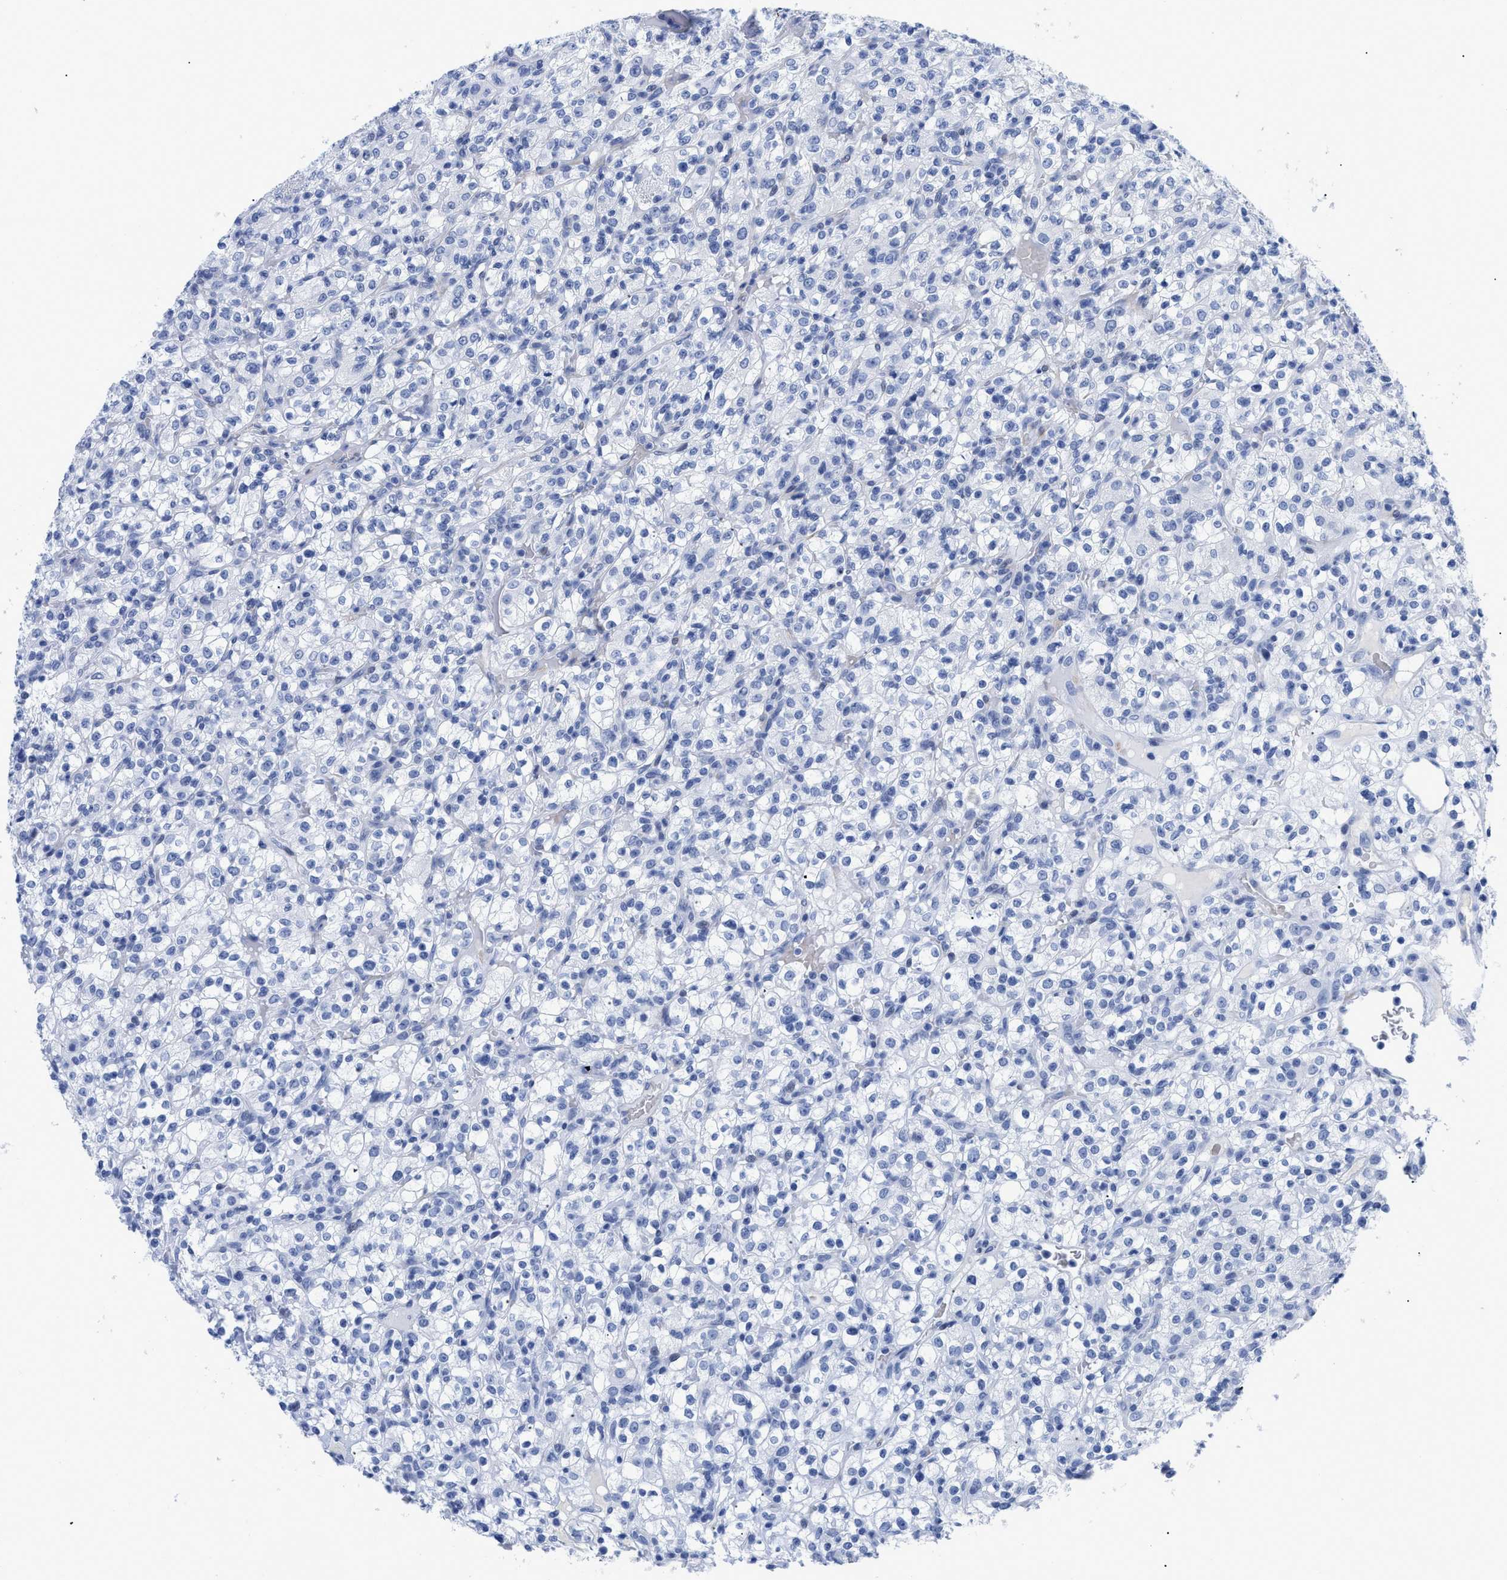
{"staining": {"intensity": "negative", "quantity": "none", "location": "none"}, "tissue": "renal cancer", "cell_type": "Tumor cells", "image_type": "cancer", "snomed": [{"axis": "morphology", "description": "Normal tissue, NOS"}, {"axis": "morphology", "description": "Adenocarcinoma, NOS"}, {"axis": "topography", "description": "Kidney"}], "caption": "High power microscopy photomicrograph of an IHC micrograph of adenocarcinoma (renal), revealing no significant staining in tumor cells. (DAB (3,3'-diaminobenzidine) IHC with hematoxylin counter stain).", "gene": "DUSP26", "patient": {"sex": "female", "age": 72}}